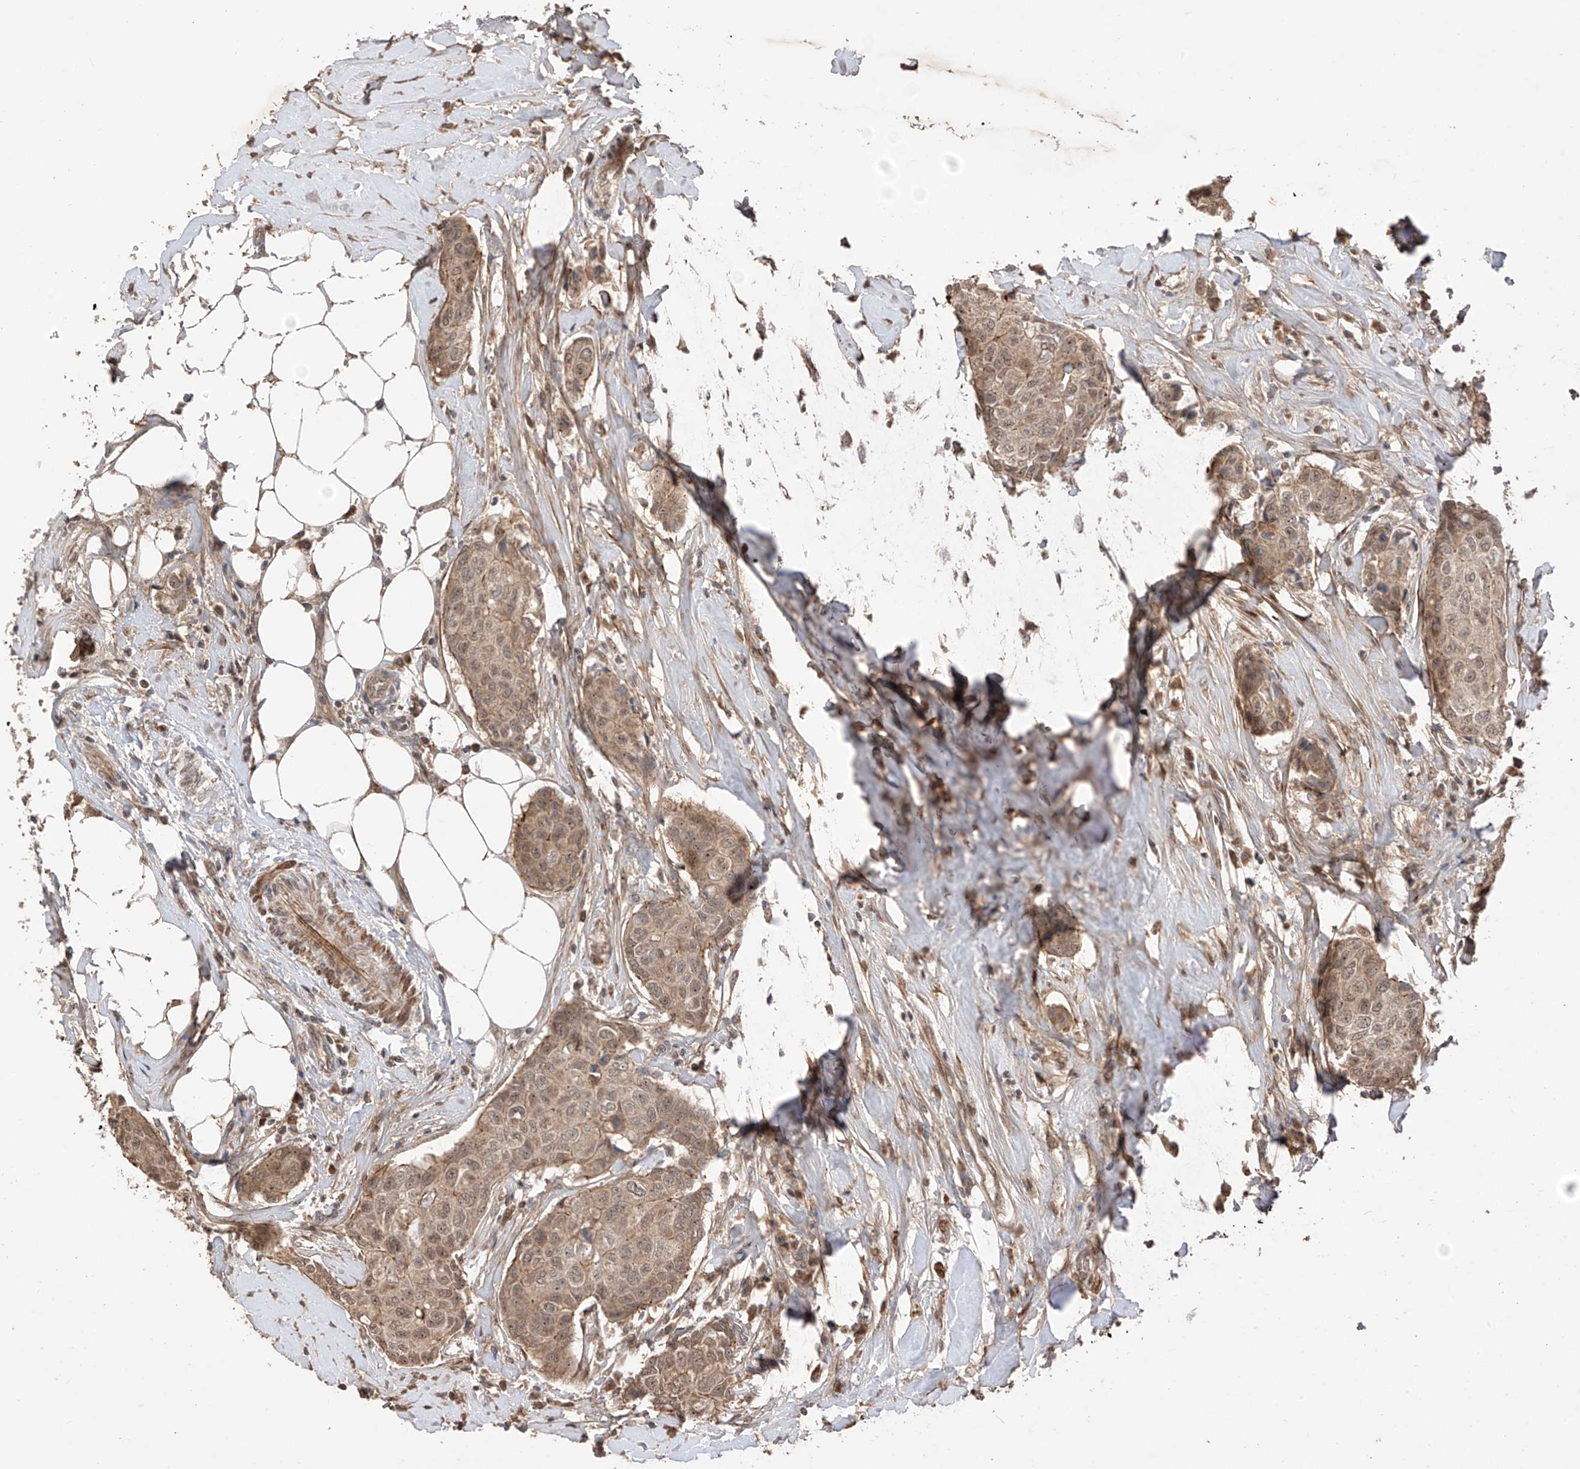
{"staining": {"intensity": "moderate", "quantity": ">75%", "location": "cytoplasmic/membranous,nuclear"}, "tissue": "breast cancer", "cell_type": "Tumor cells", "image_type": "cancer", "snomed": [{"axis": "morphology", "description": "Duct carcinoma"}, {"axis": "topography", "description": "Breast"}], "caption": "Protein expression analysis of breast infiltrating ductal carcinoma shows moderate cytoplasmic/membranous and nuclear expression in approximately >75% of tumor cells.", "gene": "LATS1", "patient": {"sex": "female", "age": 80}}